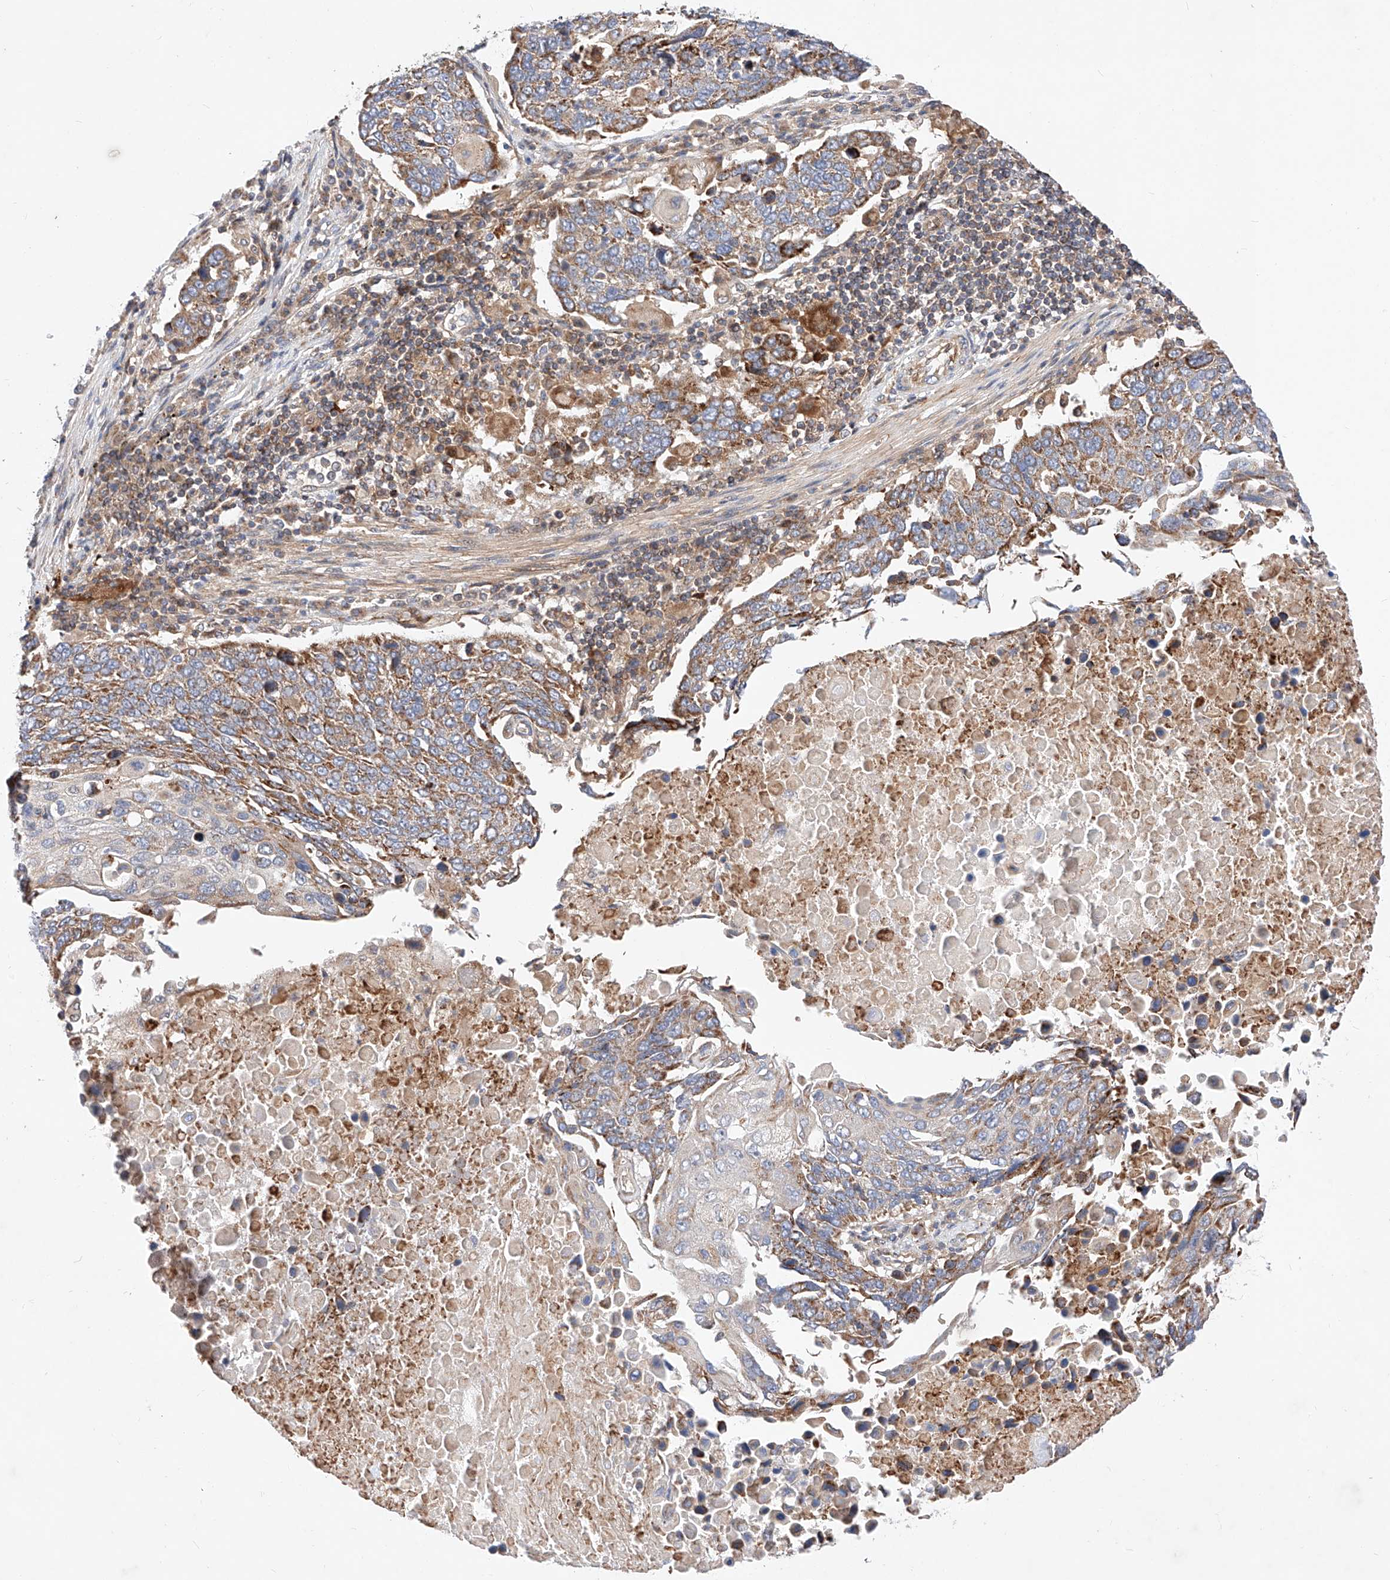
{"staining": {"intensity": "moderate", "quantity": ">75%", "location": "cytoplasmic/membranous"}, "tissue": "lung cancer", "cell_type": "Tumor cells", "image_type": "cancer", "snomed": [{"axis": "morphology", "description": "Squamous cell carcinoma, NOS"}, {"axis": "topography", "description": "Lung"}], "caption": "Protein staining by immunohistochemistry (IHC) displays moderate cytoplasmic/membranous positivity in about >75% of tumor cells in lung cancer (squamous cell carcinoma).", "gene": "NR1D1", "patient": {"sex": "male", "age": 66}}